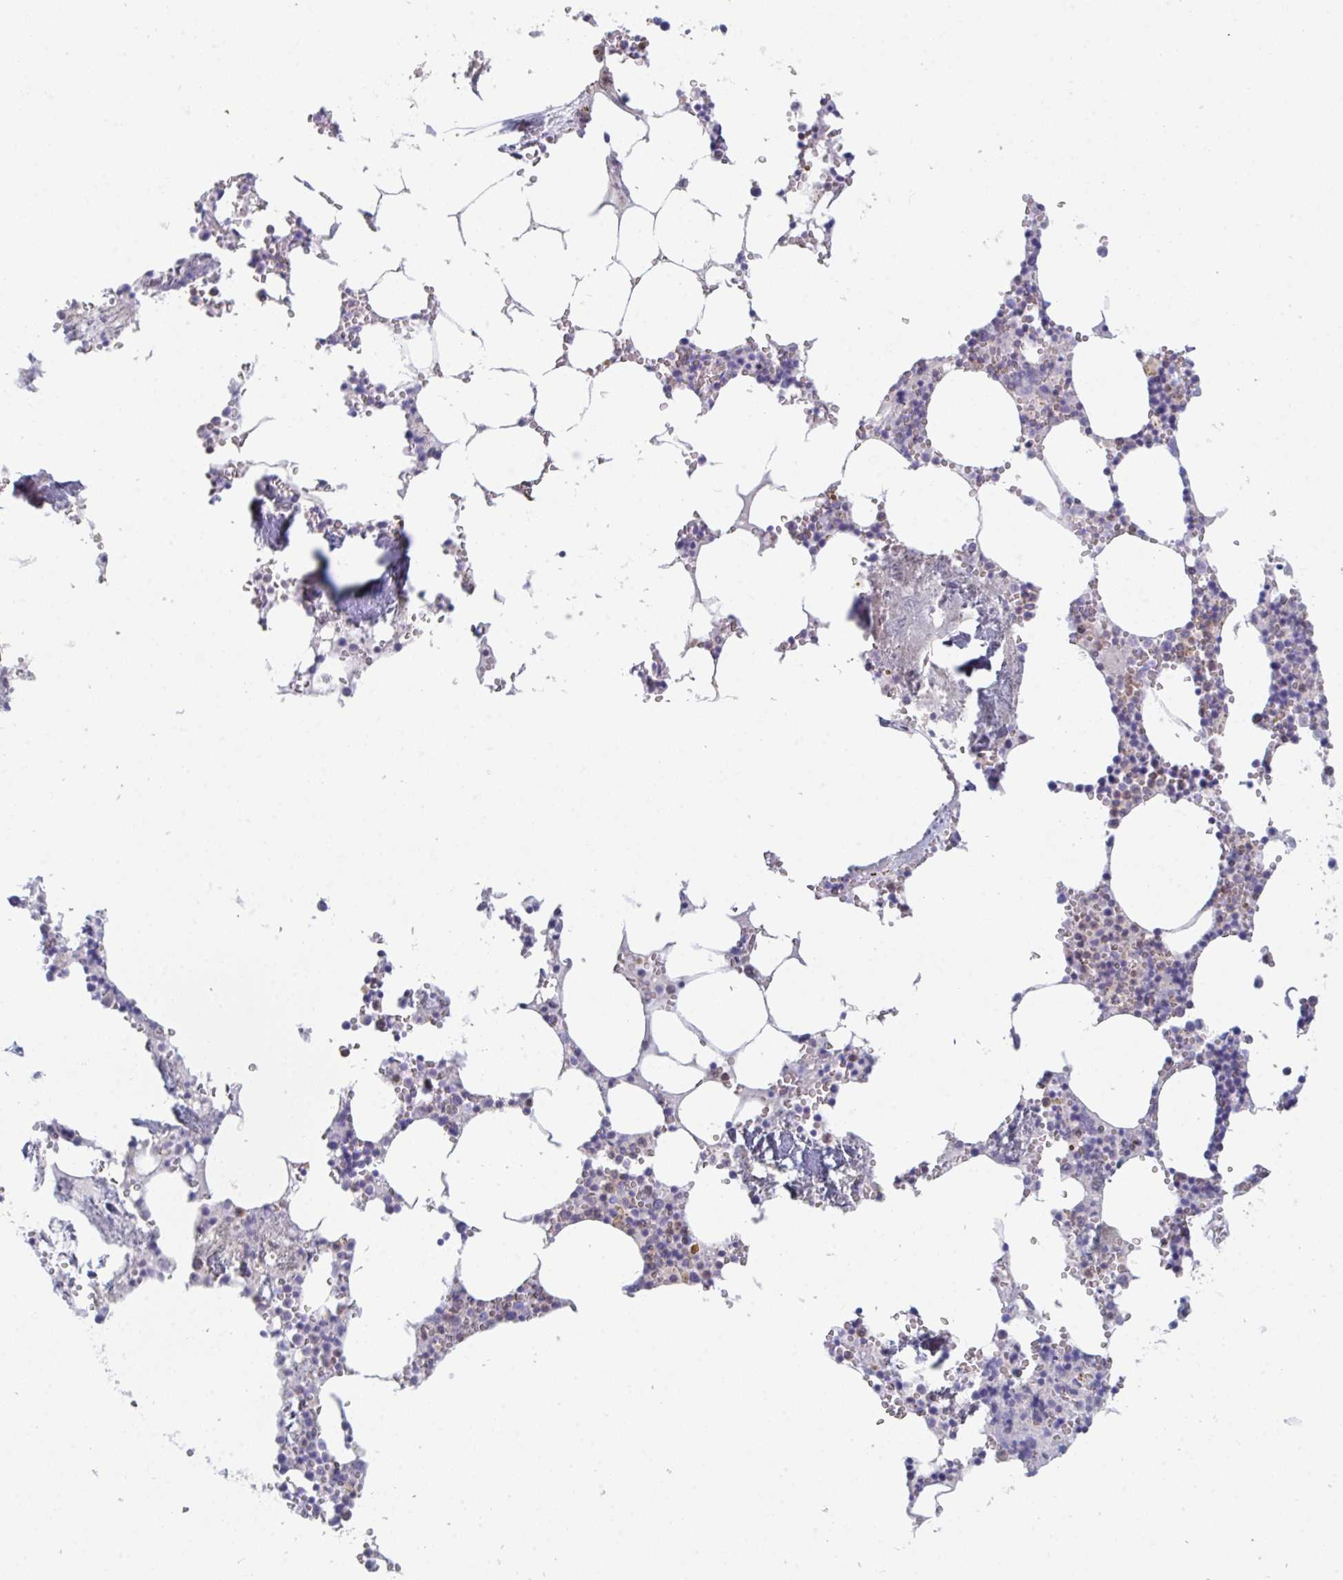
{"staining": {"intensity": "moderate", "quantity": "25%-75%", "location": "cytoplasmic/membranous"}, "tissue": "bone marrow", "cell_type": "Hematopoietic cells", "image_type": "normal", "snomed": [{"axis": "morphology", "description": "Normal tissue, NOS"}, {"axis": "topography", "description": "Bone marrow"}], "caption": "This is a photomicrograph of immunohistochemistry staining of benign bone marrow, which shows moderate staining in the cytoplasmic/membranous of hematopoietic cells.", "gene": "DISP2", "patient": {"sex": "male", "age": 54}}